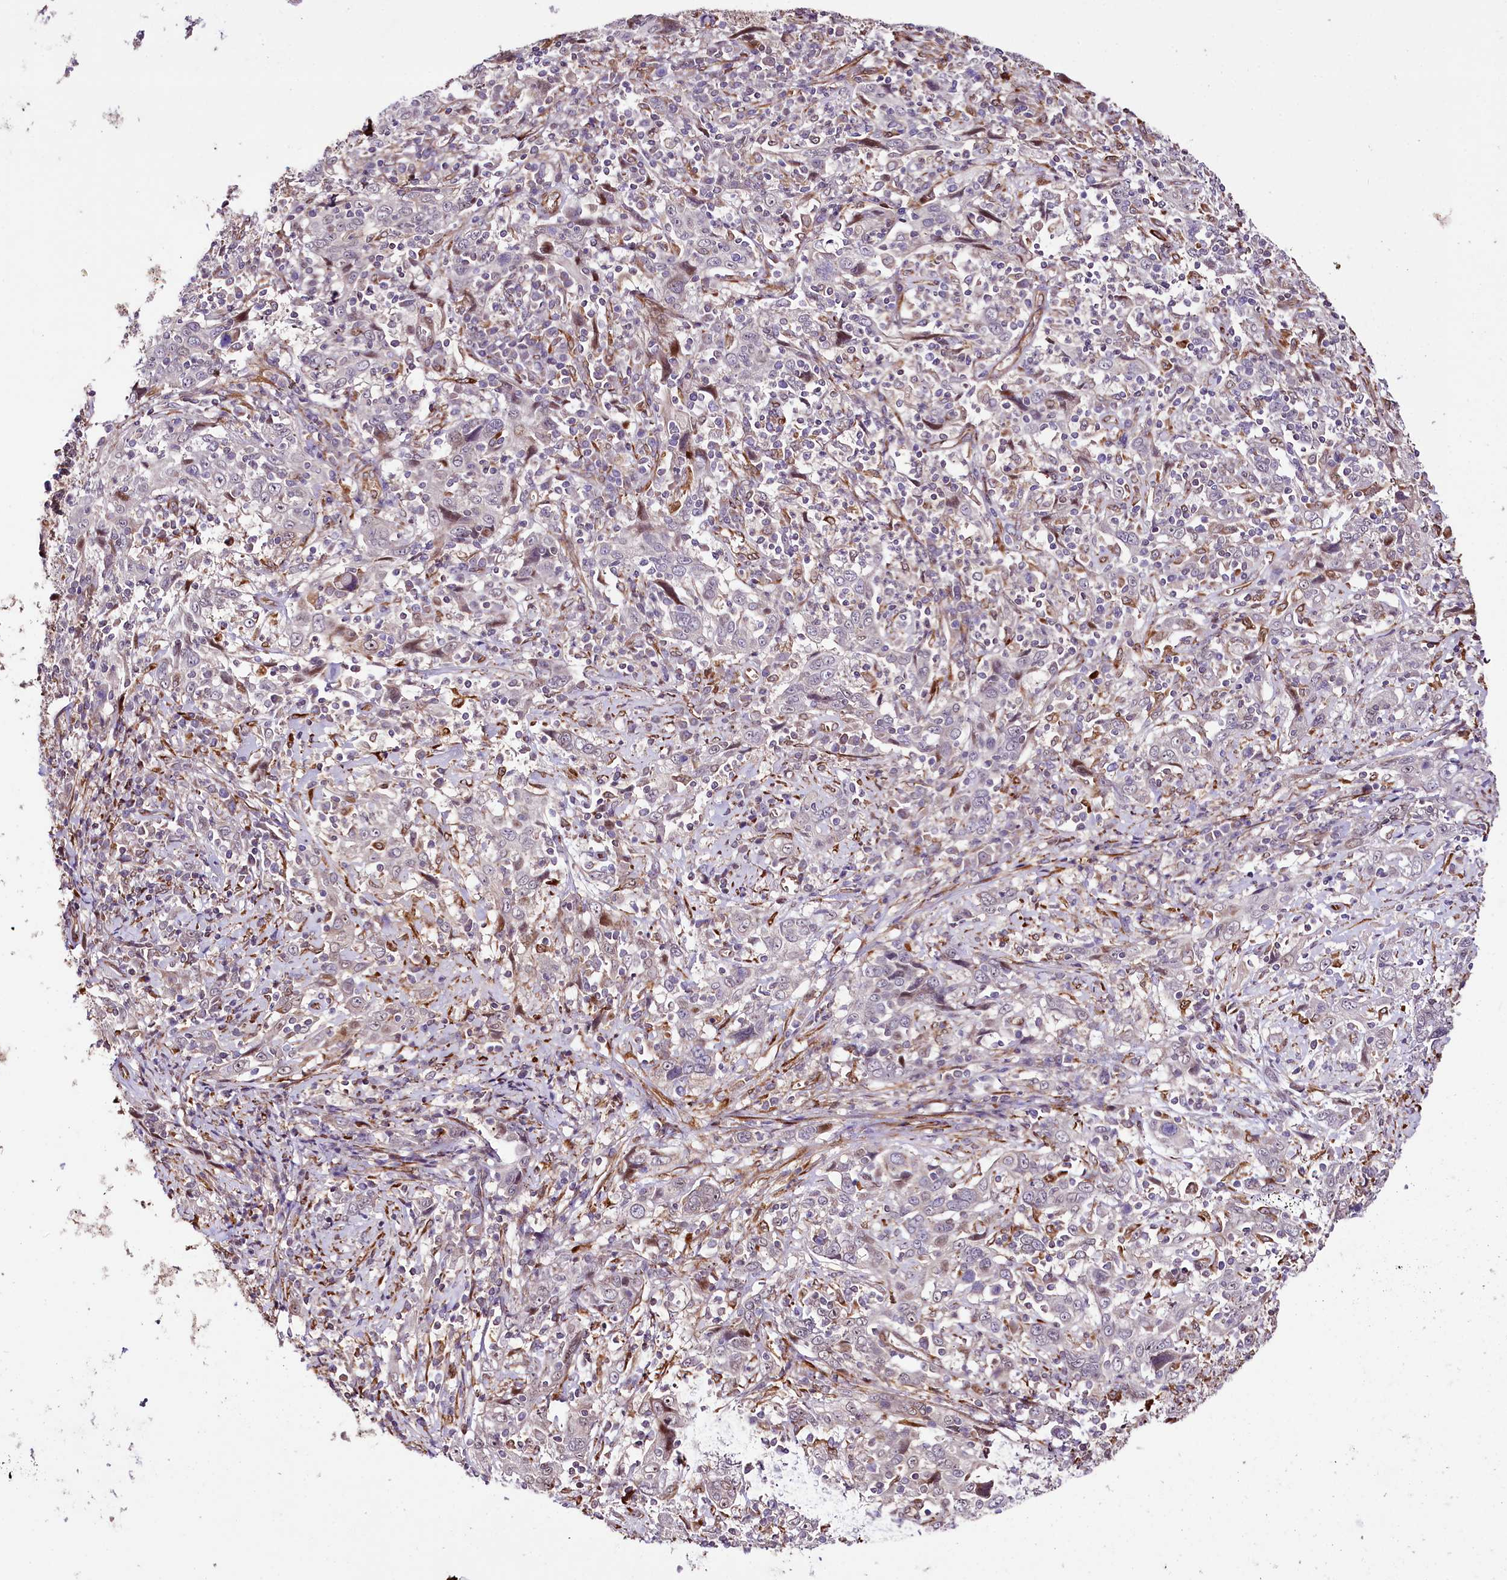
{"staining": {"intensity": "negative", "quantity": "none", "location": "none"}, "tissue": "cervical cancer", "cell_type": "Tumor cells", "image_type": "cancer", "snomed": [{"axis": "morphology", "description": "Squamous cell carcinoma, NOS"}, {"axis": "topography", "description": "Cervix"}], "caption": "IHC photomicrograph of neoplastic tissue: cervical cancer stained with DAB (3,3'-diaminobenzidine) exhibits no significant protein positivity in tumor cells.", "gene": "CUTC", "patient": {"sex": "female", "age": 46}}